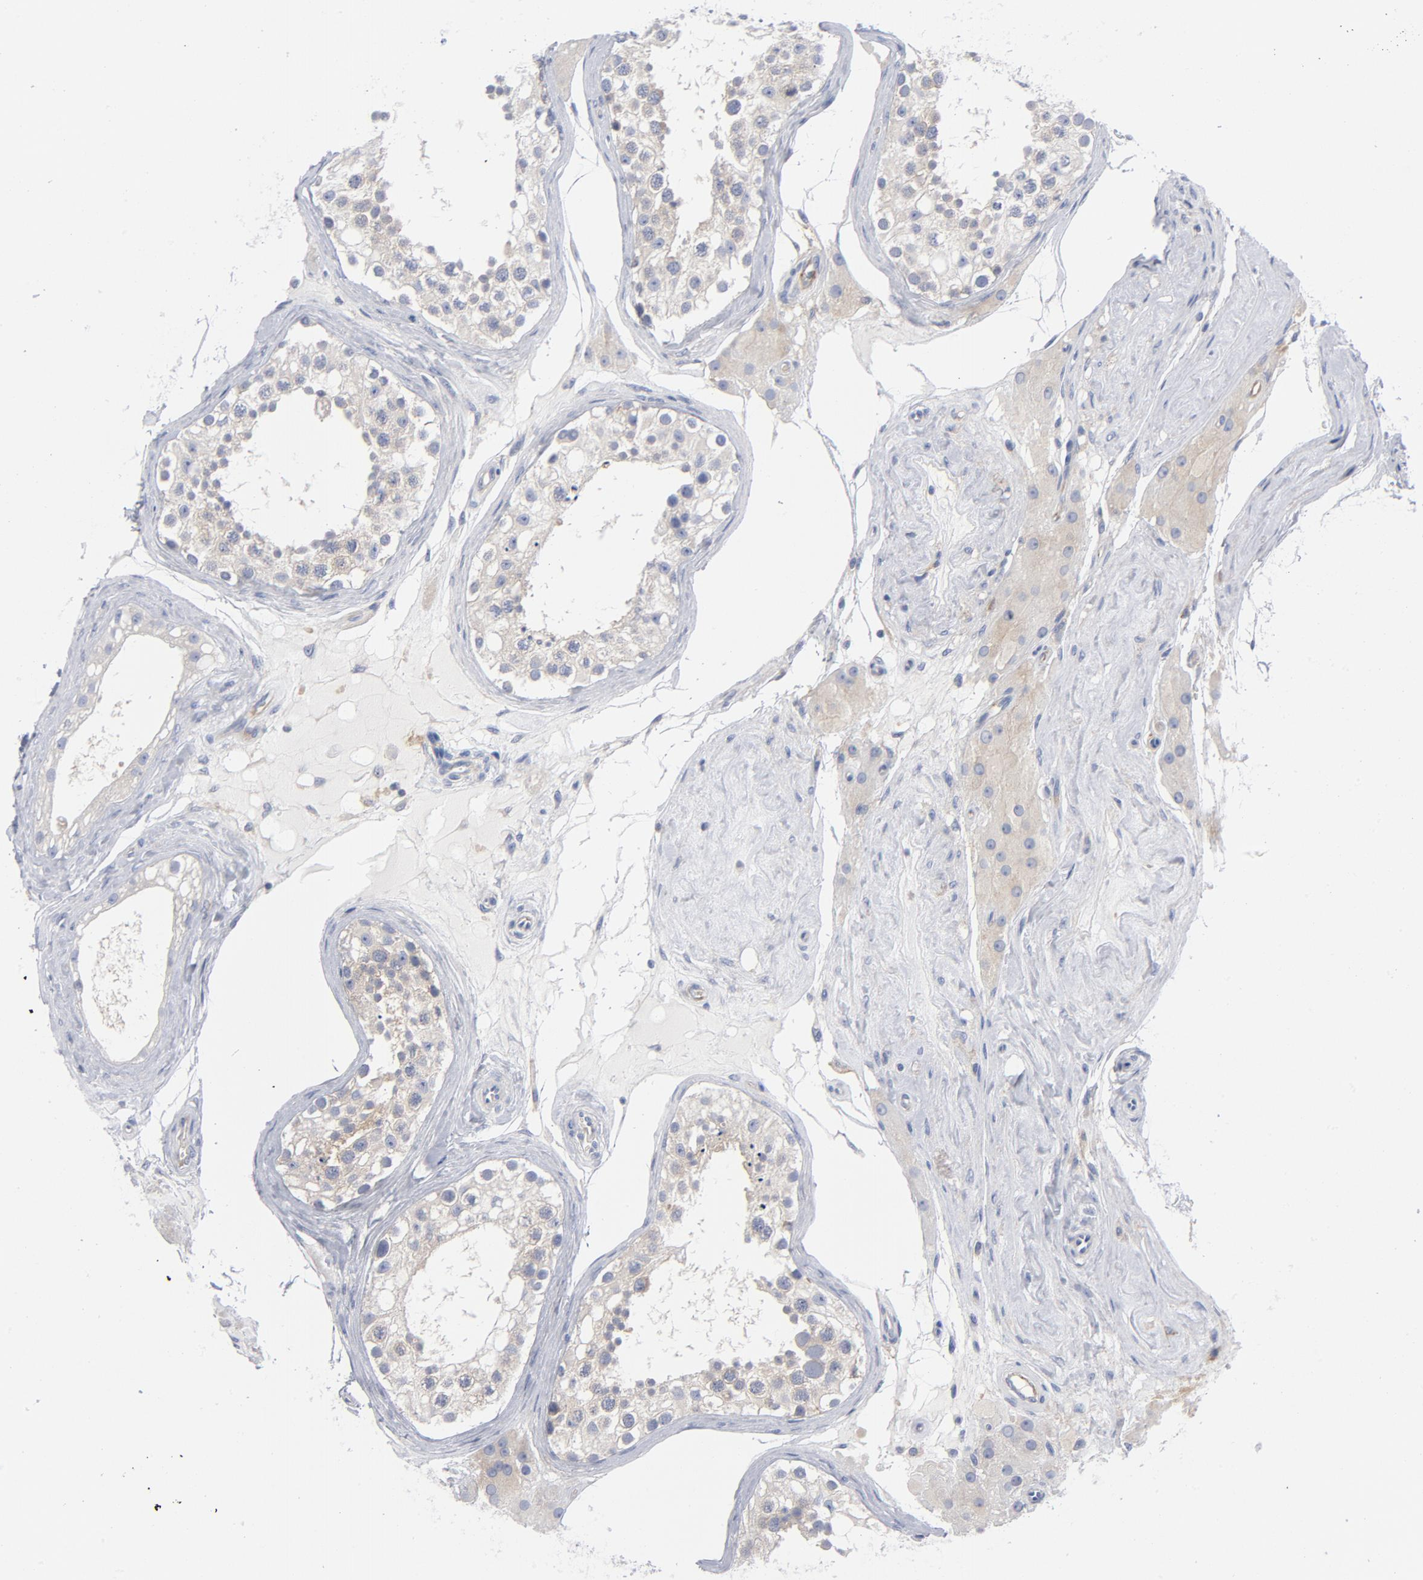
{"staining": {"intensity": "weak", "quantity": "25%-75%", "location": "cytoplasmic/membranous"}, "tissue": "testis", "cell_type": "Cells in seminiferous ducts", "image_type": "normal", "snomed": [{"axis": "morphology", "description": "Normal tissue, NOS"}, {"axis": "topography", "description": "Testis"}], "caption": "Immunohistochemistry image of benign testis: testis stained using immunohistochemistry exhibits low levels of weak protein expression localized specifically in the cytoplasmic/membranous of cells in seminiferous ducts, appearing as a cytoplasmic/membranous brown color.", "gene": "CD86", "patient": {"sex": "male", "age": 68}}